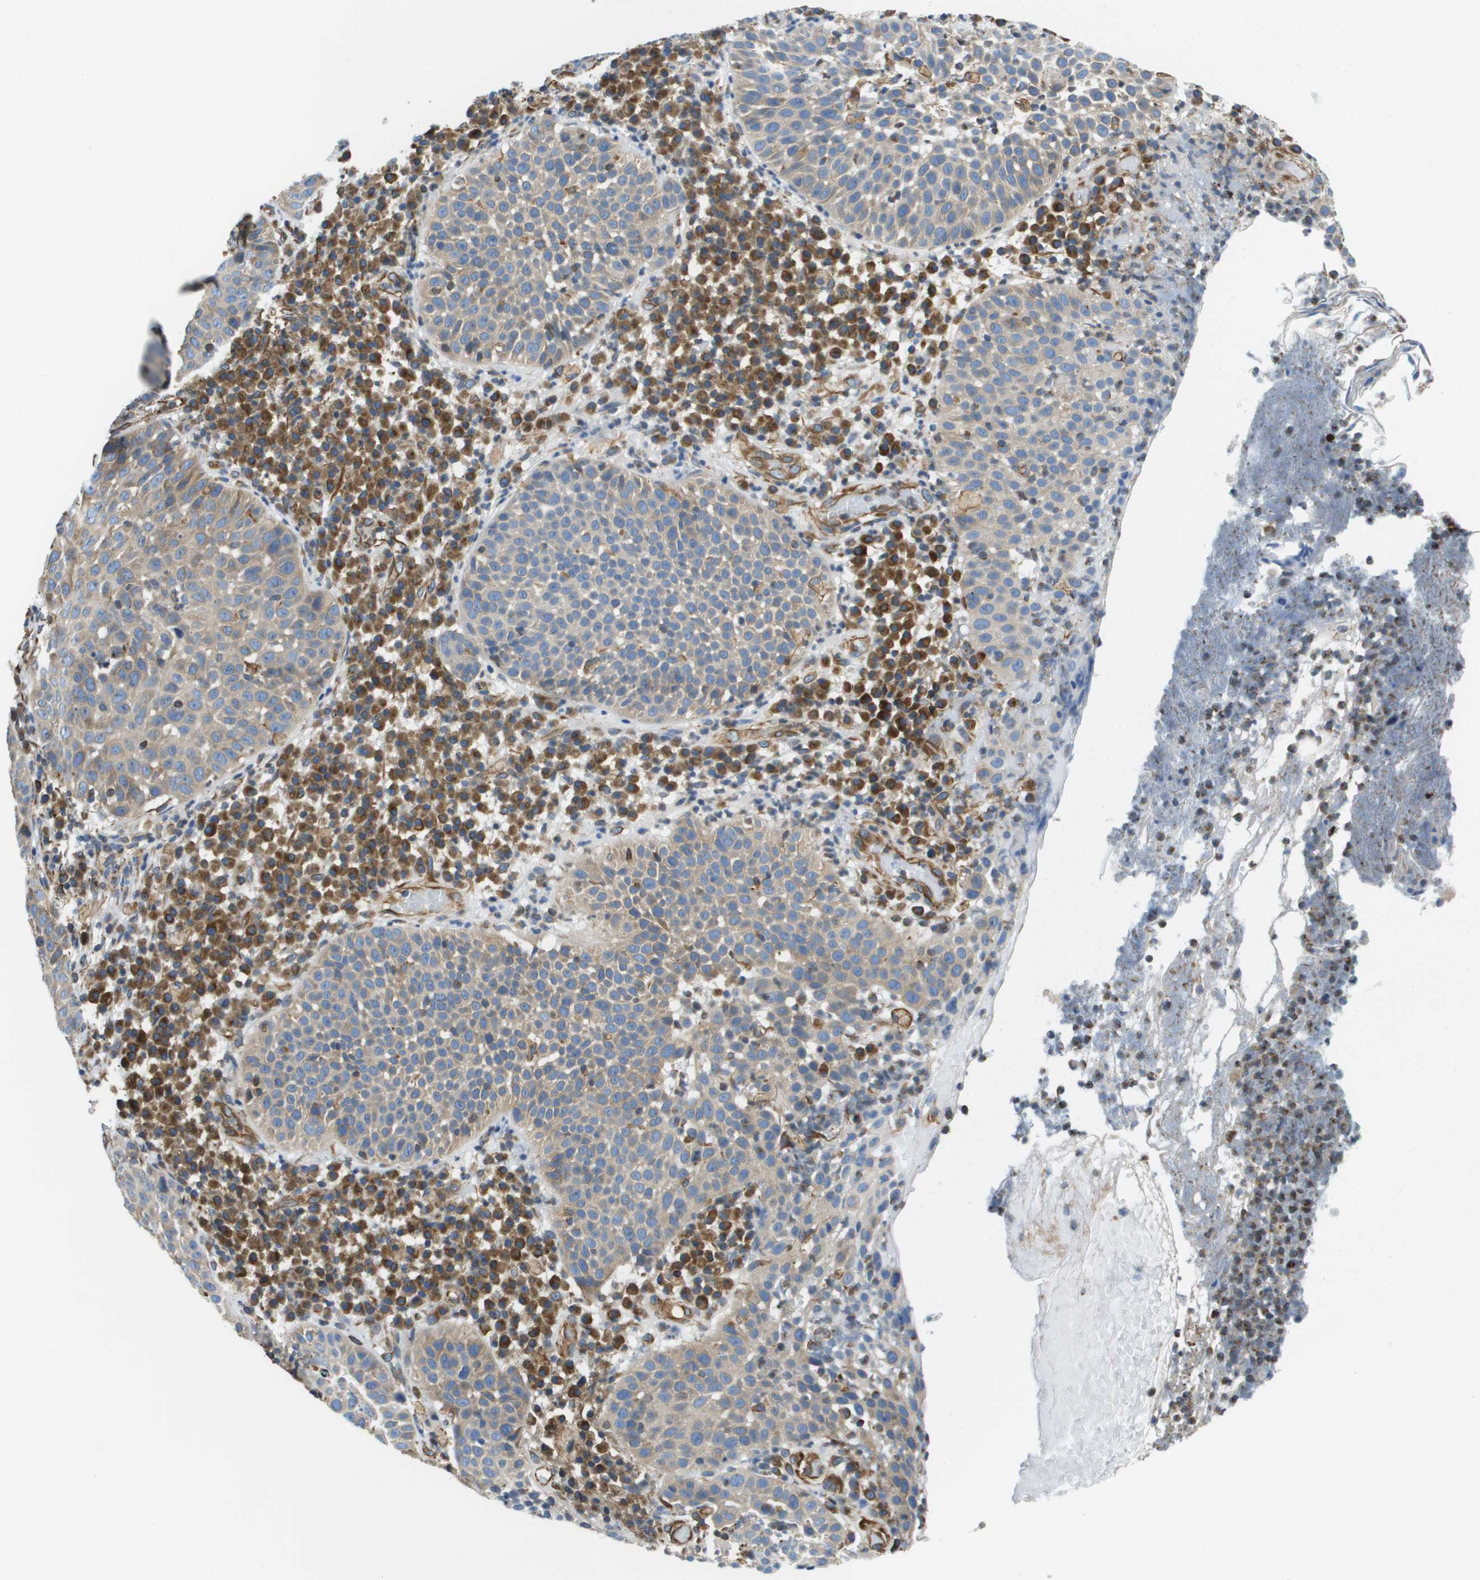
{"staining": {"intensity": "weak", "quantity": "25%-75%", "location": "cytoplasmic/membranous"}, "tissue": "skin cancer", "cell_type": "Tumor cells", "image_type": "cancer", "snomed": [{"axis": "morphology", "description": "Squamous cell carcinoma in situ, NOS"}, {"axis": "morphology", "description": "Squamous cell carcinoma, NOS"}, {"axis": "topography", "description": "Skin"}], "caption": "Protein positivity by immunohistochemistry (IHC) displays weak cytoplasmic/membranous expression in approximately 25%-75% of tumor cells in skin squamous cell carcinoma in situ.", "gene": "HSD17B12", "patient": {"sex": "male", "age": 93}}